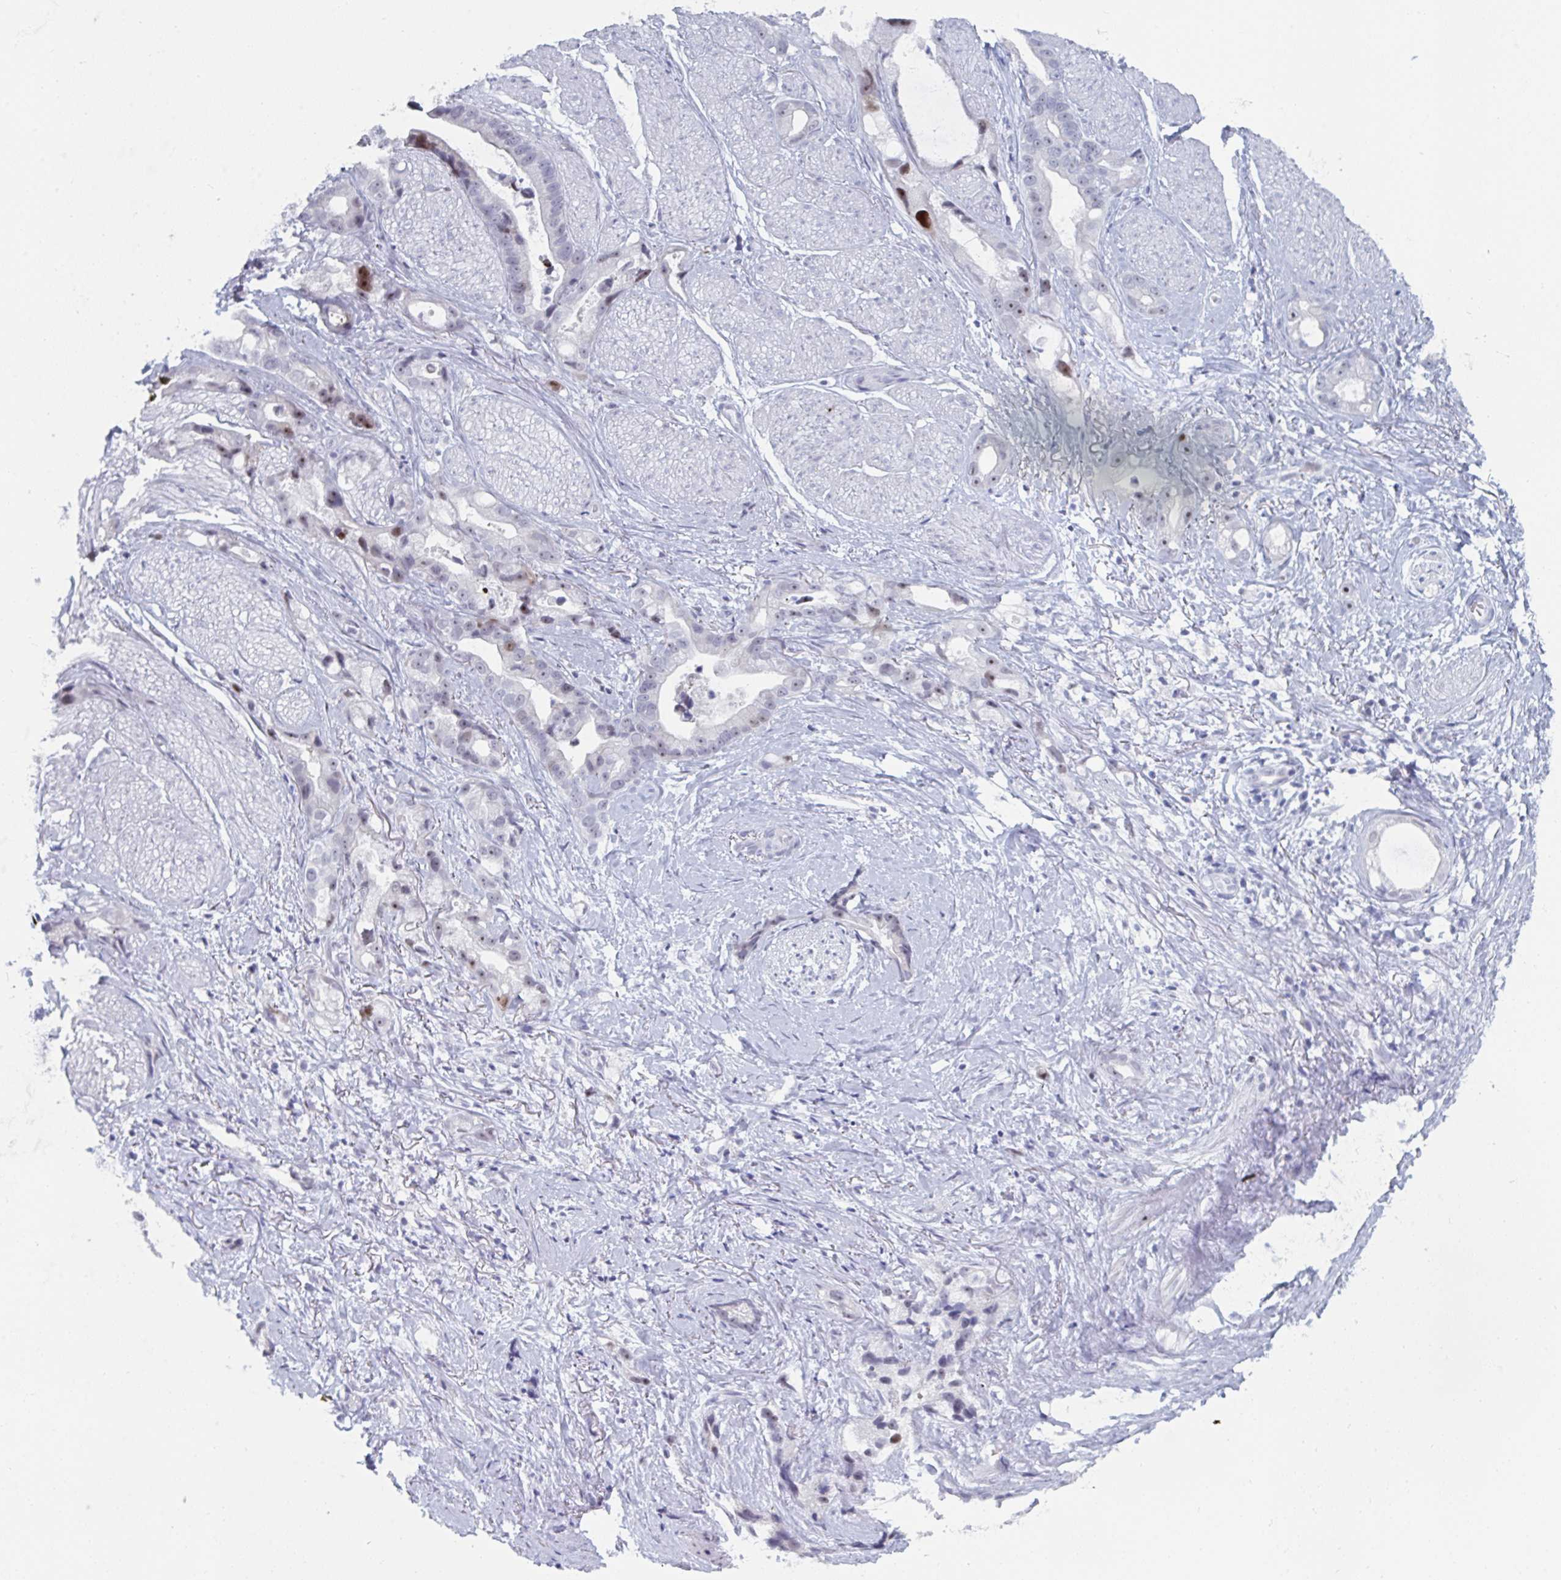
{"staining": {"intensity": "moderate", "quantity": "<25%", "location": "nuclear"}, "tissue": "stomach cancer", "cell_type": "Tumor cells", "image_type": "cancer", "snomed": [{"axis": "morphology", "description": "Adenocarcinoma, NOS"}, {"axis": "topography", "description": "Stomach"}], "caption": "DAB immunohistochemical staining of adenocarcinoma (stomach) reveals moderate nuclear protein staining in about <25% of tumor cells.", "gene": "NR1H2", "patient": {"sex": "male", "age": 55}}